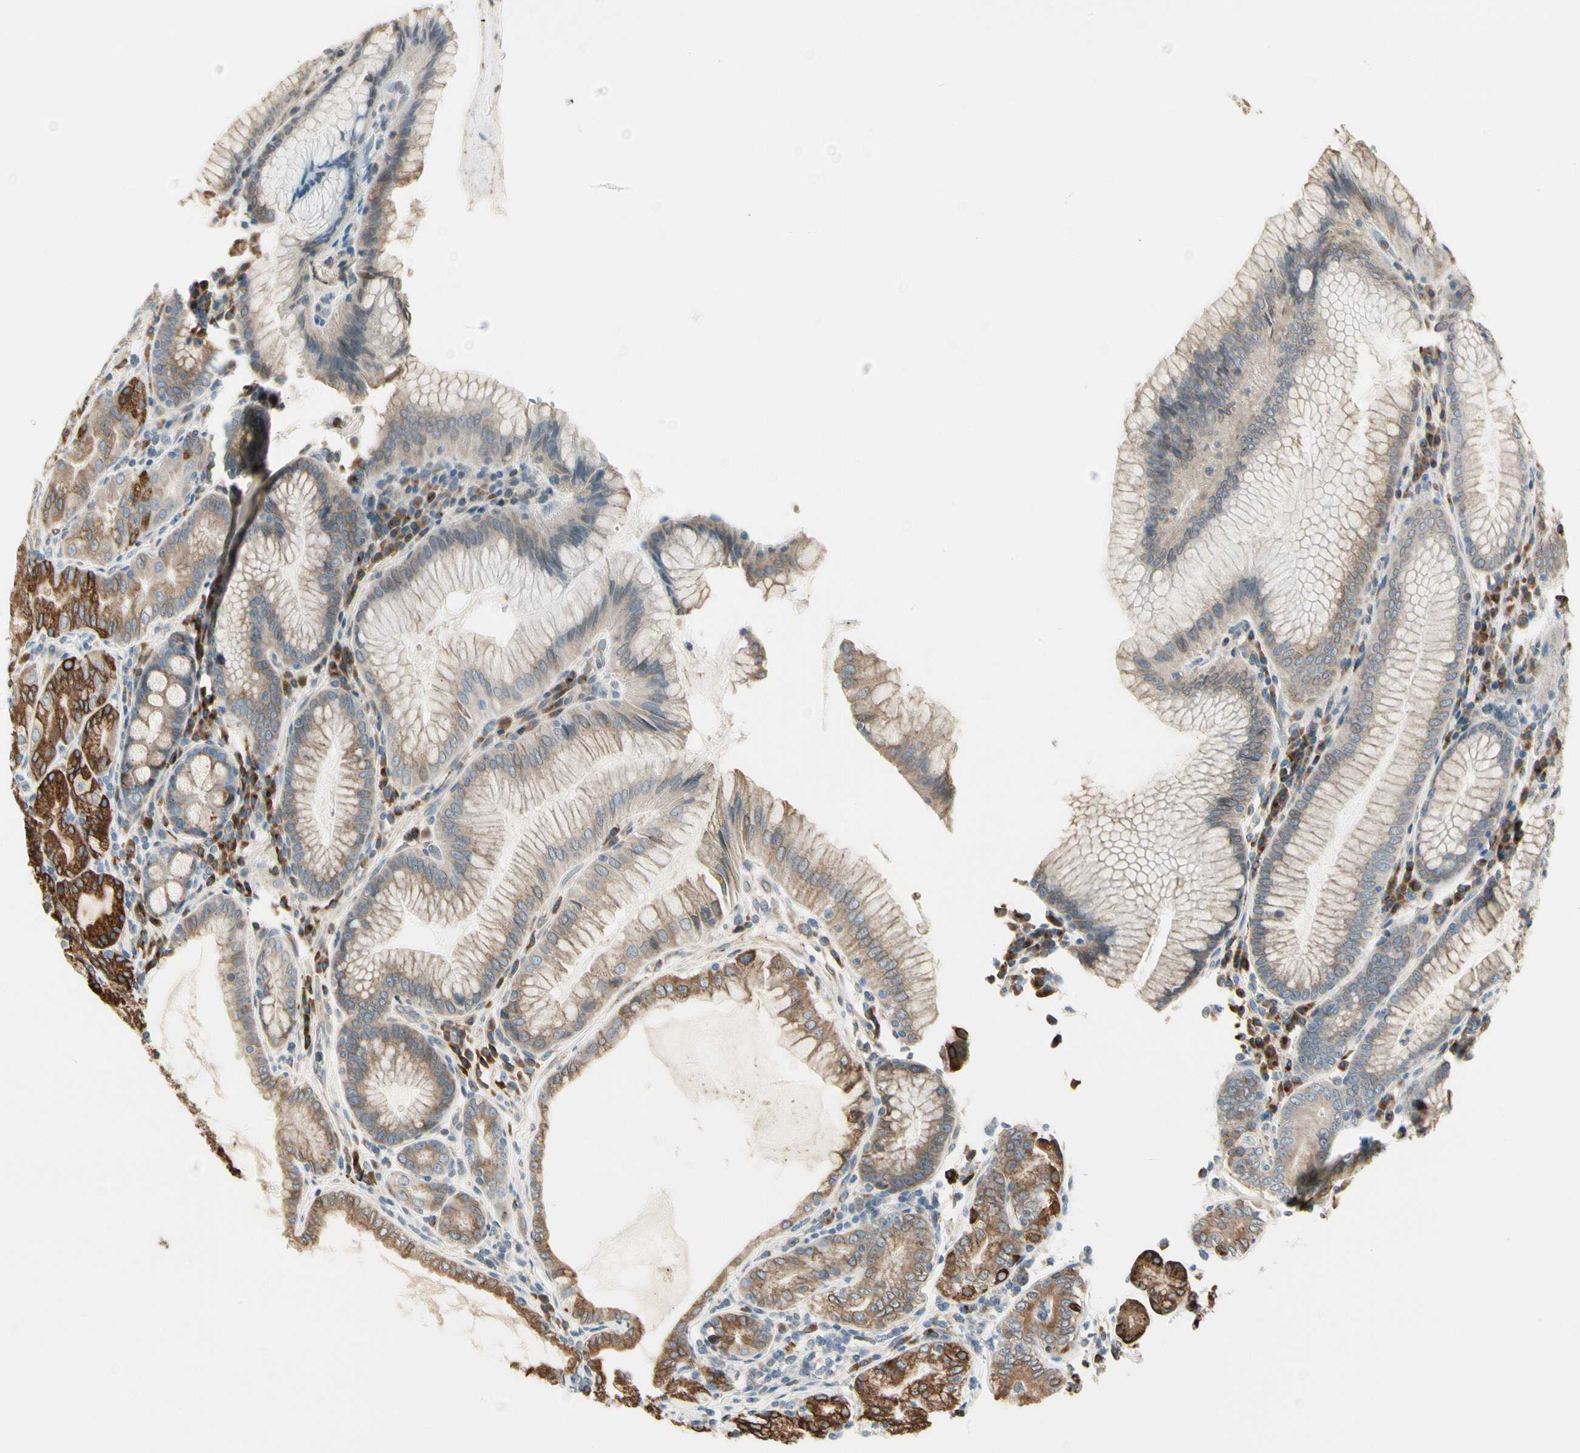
{"staining": {"intensity": "strong", "quantity": "25%-75%", "location": "cytoplasmic/membranous"}, "tissue": "stomach", "cell_type": "Glandular cells", "image_type": "normal", "snomed": [{"axis": "morphology", "description": "Normal tissue, NOS"}, {"axis": "topography", "description": "Stomach, lower"}], "caption": "Brown immunohistochemical staining in unremarkable stomach demonstrates strong cytoplasmic/membranous positivity in about 25%-75% of glandular cells.", "gene": "NUCB2", "patient": {"sex": "female", "age": 76}}